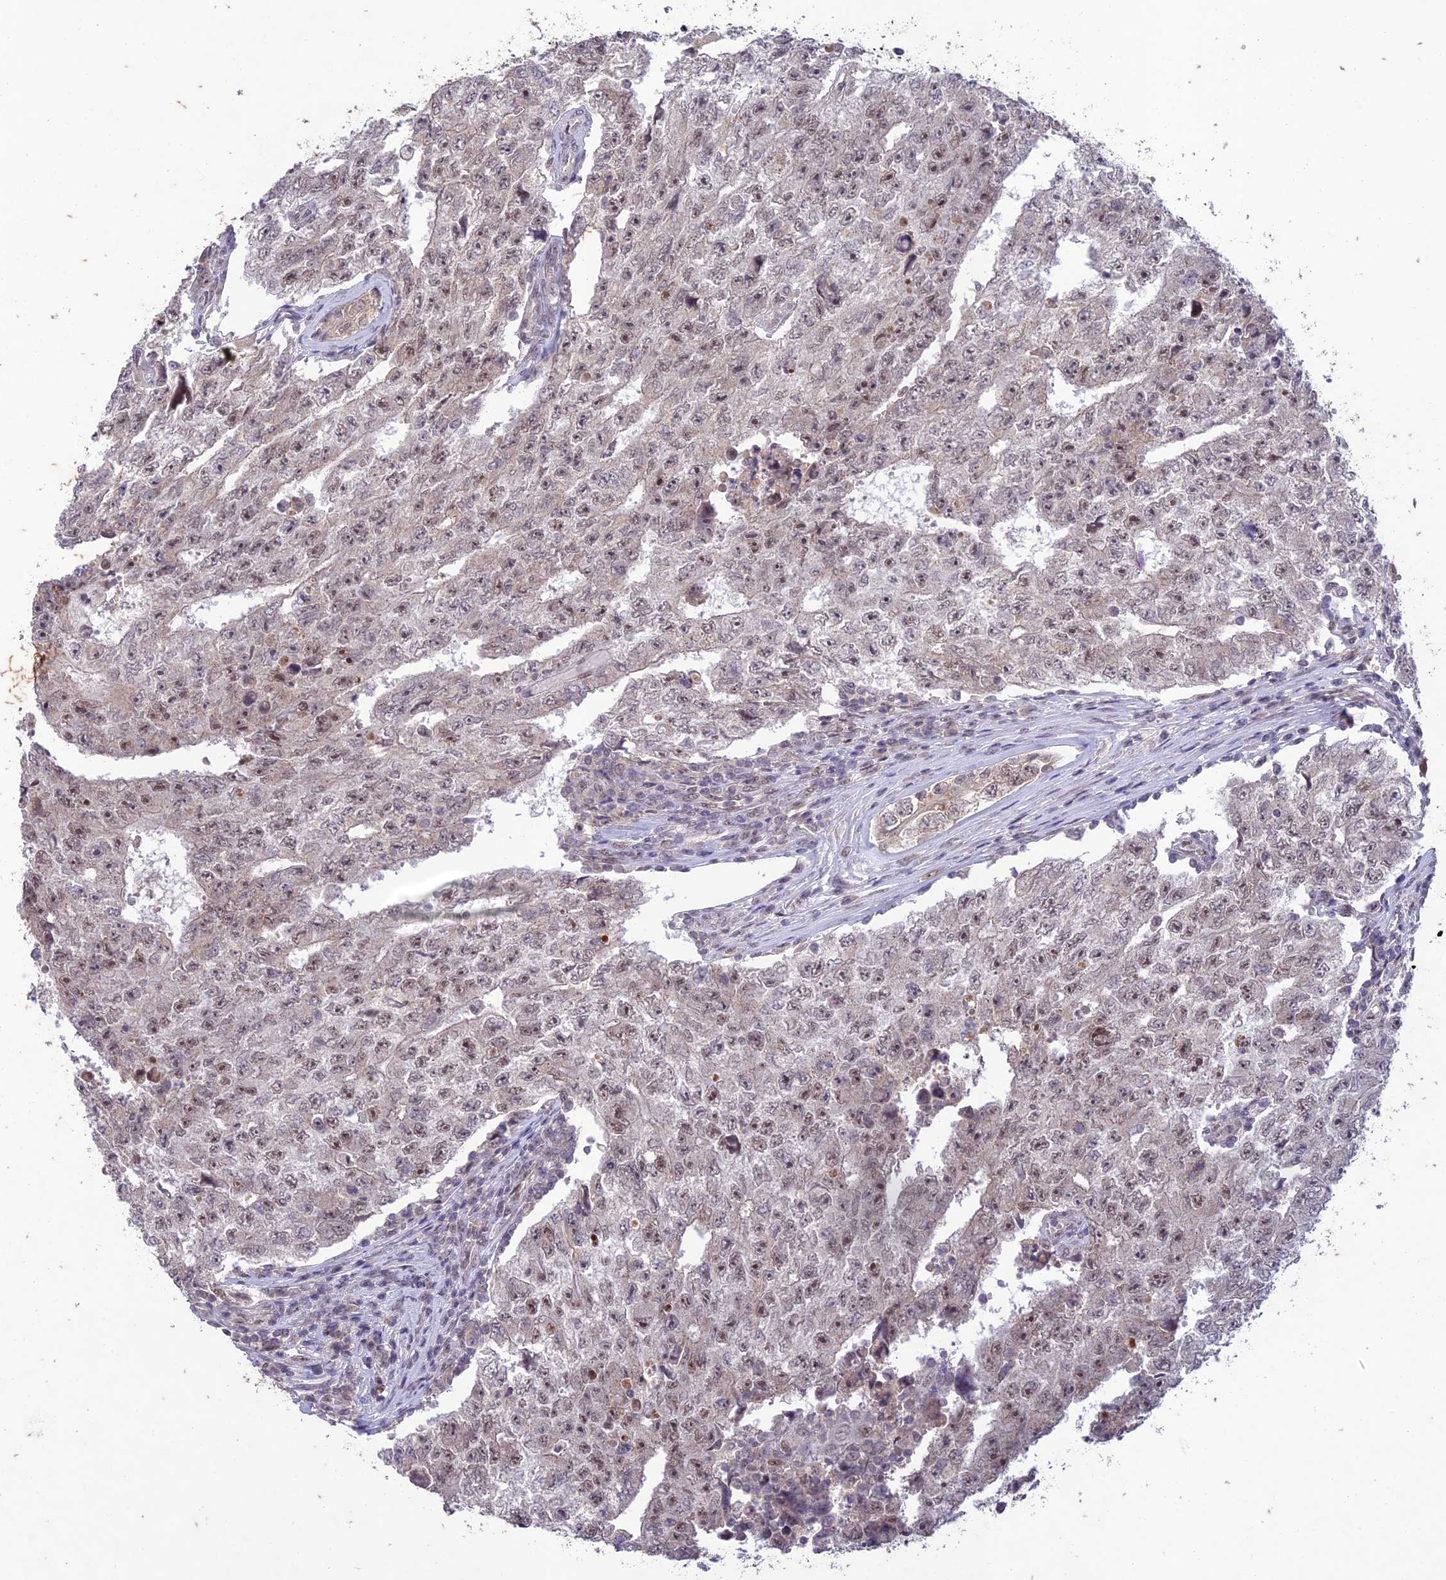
{"staining": {"intensity": "moderate", "quantity": "25%-75%", "location": "nuclear"}, "tissue": "testis cancer", "cell_type": "Tumor cells", "image_type": "cancer", "snomed": [{"axis": "morphology", "description": "Carcinoma, Embryonal, NOS"}, {"axis": "topography", "description": "Testis"}], "caption": "Immunohistochemistry (IHC) image of testis cancer stained for a protein (brown), which displays medium levels of moderate nuclear staining in about 25%-75% of tumor cells.", "gene": "POP4", "patient": {"sex": "male", "age": 17}}